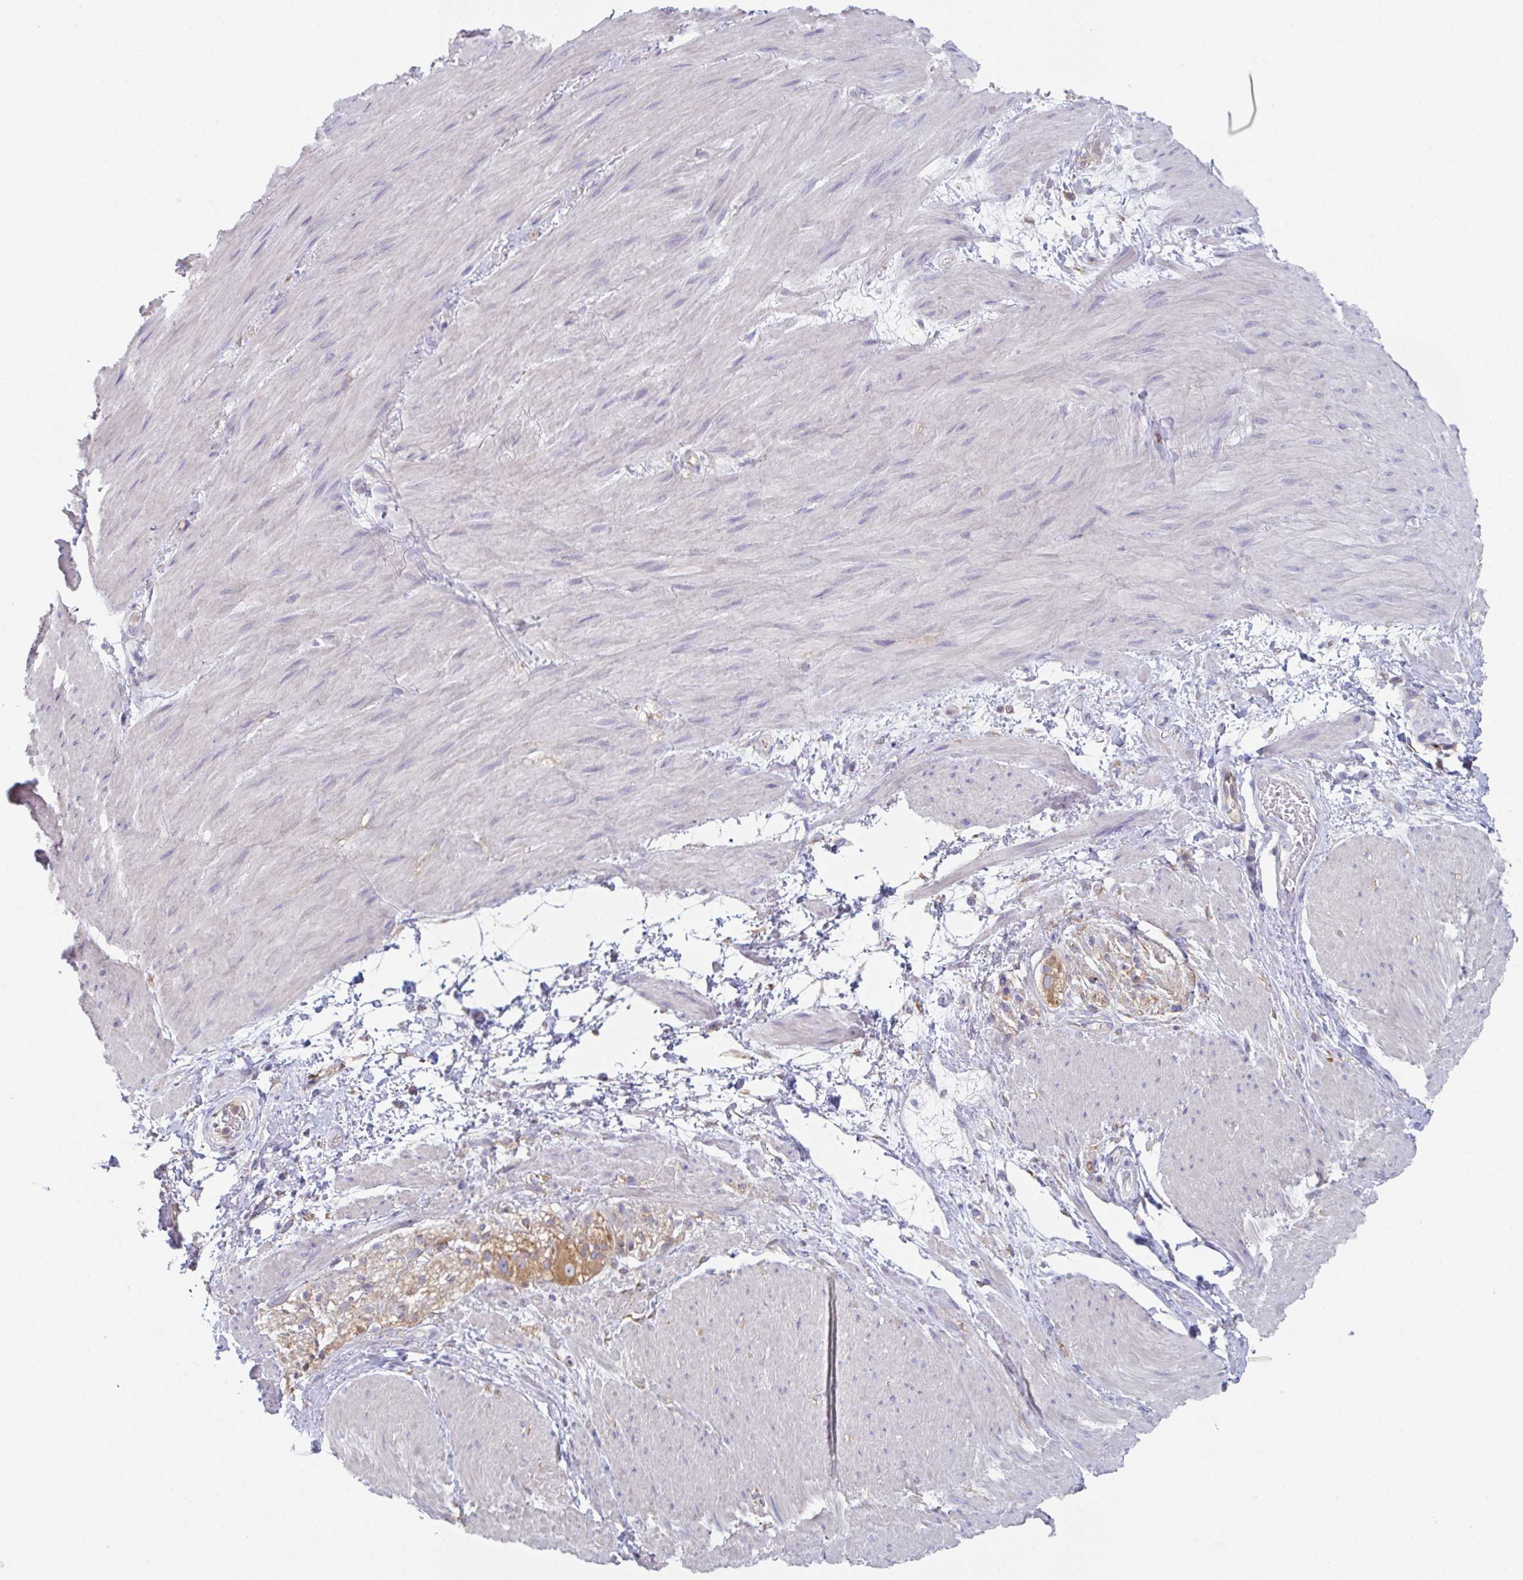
{"staining": {"intensity": "negative", "quantity": "none", "location": "none"}, "tissue": "smooth muscle", "cell_type": "Smooth muscle cells", "image_type": "normal", "snomed": [{"axis": "morphology", "description": "Normal tissue, NOS"}, {"axis": "topography", "description": "Smooth muscle"}, {"axis": "topography", "description": "Rectum"}], "caption": "The histopathology image shows no staining of smooth muscle cells in normal smooth muscle. (DAB (3,3'-diaminobenzidine) IHC visualized using brightfield microscopy, high magnification).", "gene": "AMPD2", "patient": {"sex": "male", "age": 53}}